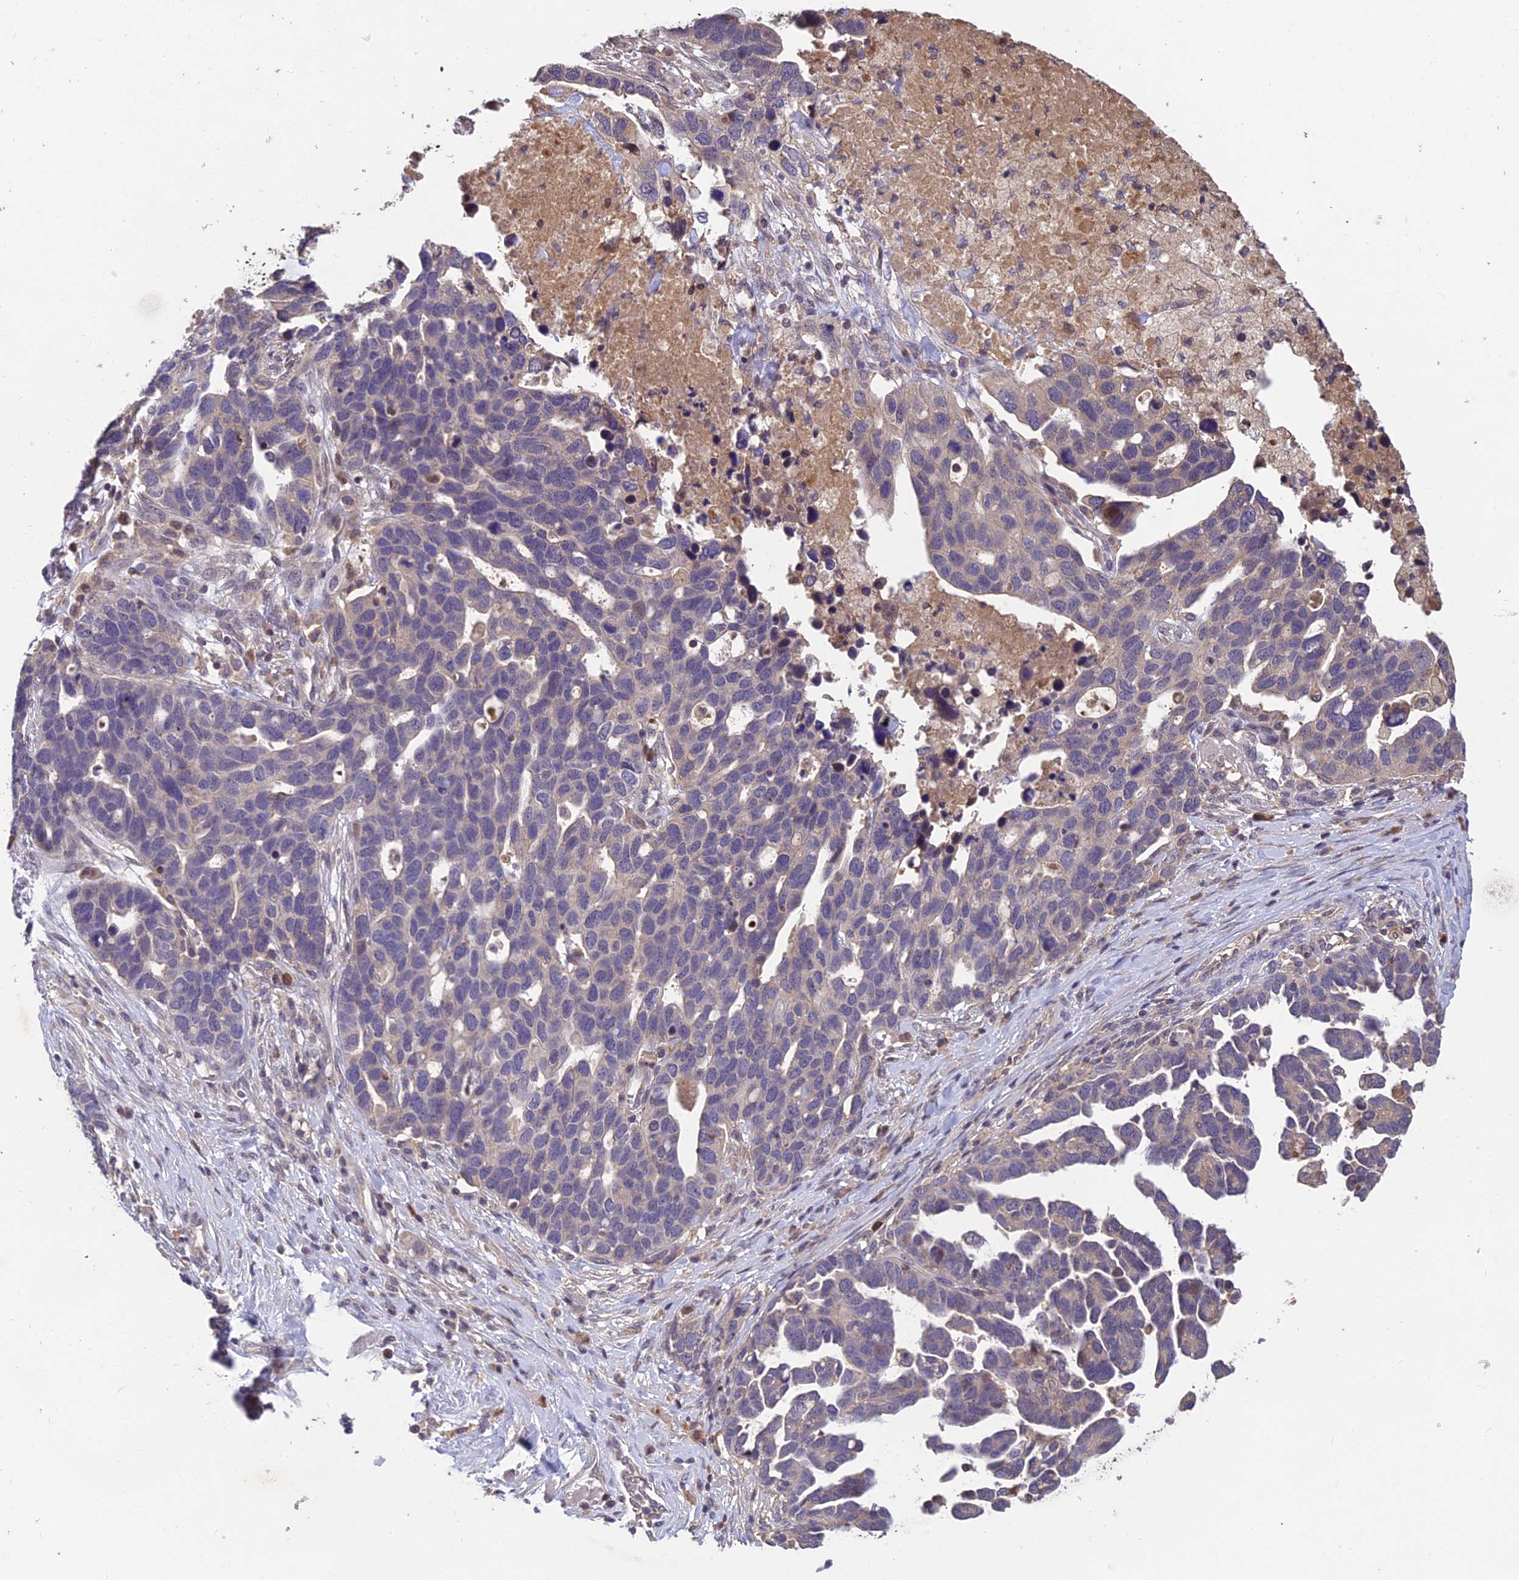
{"staining": {"intensity": "negative", "quantity": "none", "location": "none"}, "tissue": "ovarian cancer", "cell_type": "Tumor cells", "image_type": "cancer", "snomed": [{"axis": "morphology", "description": "Cystadenocarcinoma, serous, NOS"}, {"axis": "topography", "description": "Ovary"}], "caption": "Ovarian serous cystadenocarcinoma was stained to show a protein in brown. There is no significant staining in tumor cells.", "gene": "DENND5B", "patient": {"sex": "female", "age": 54}}